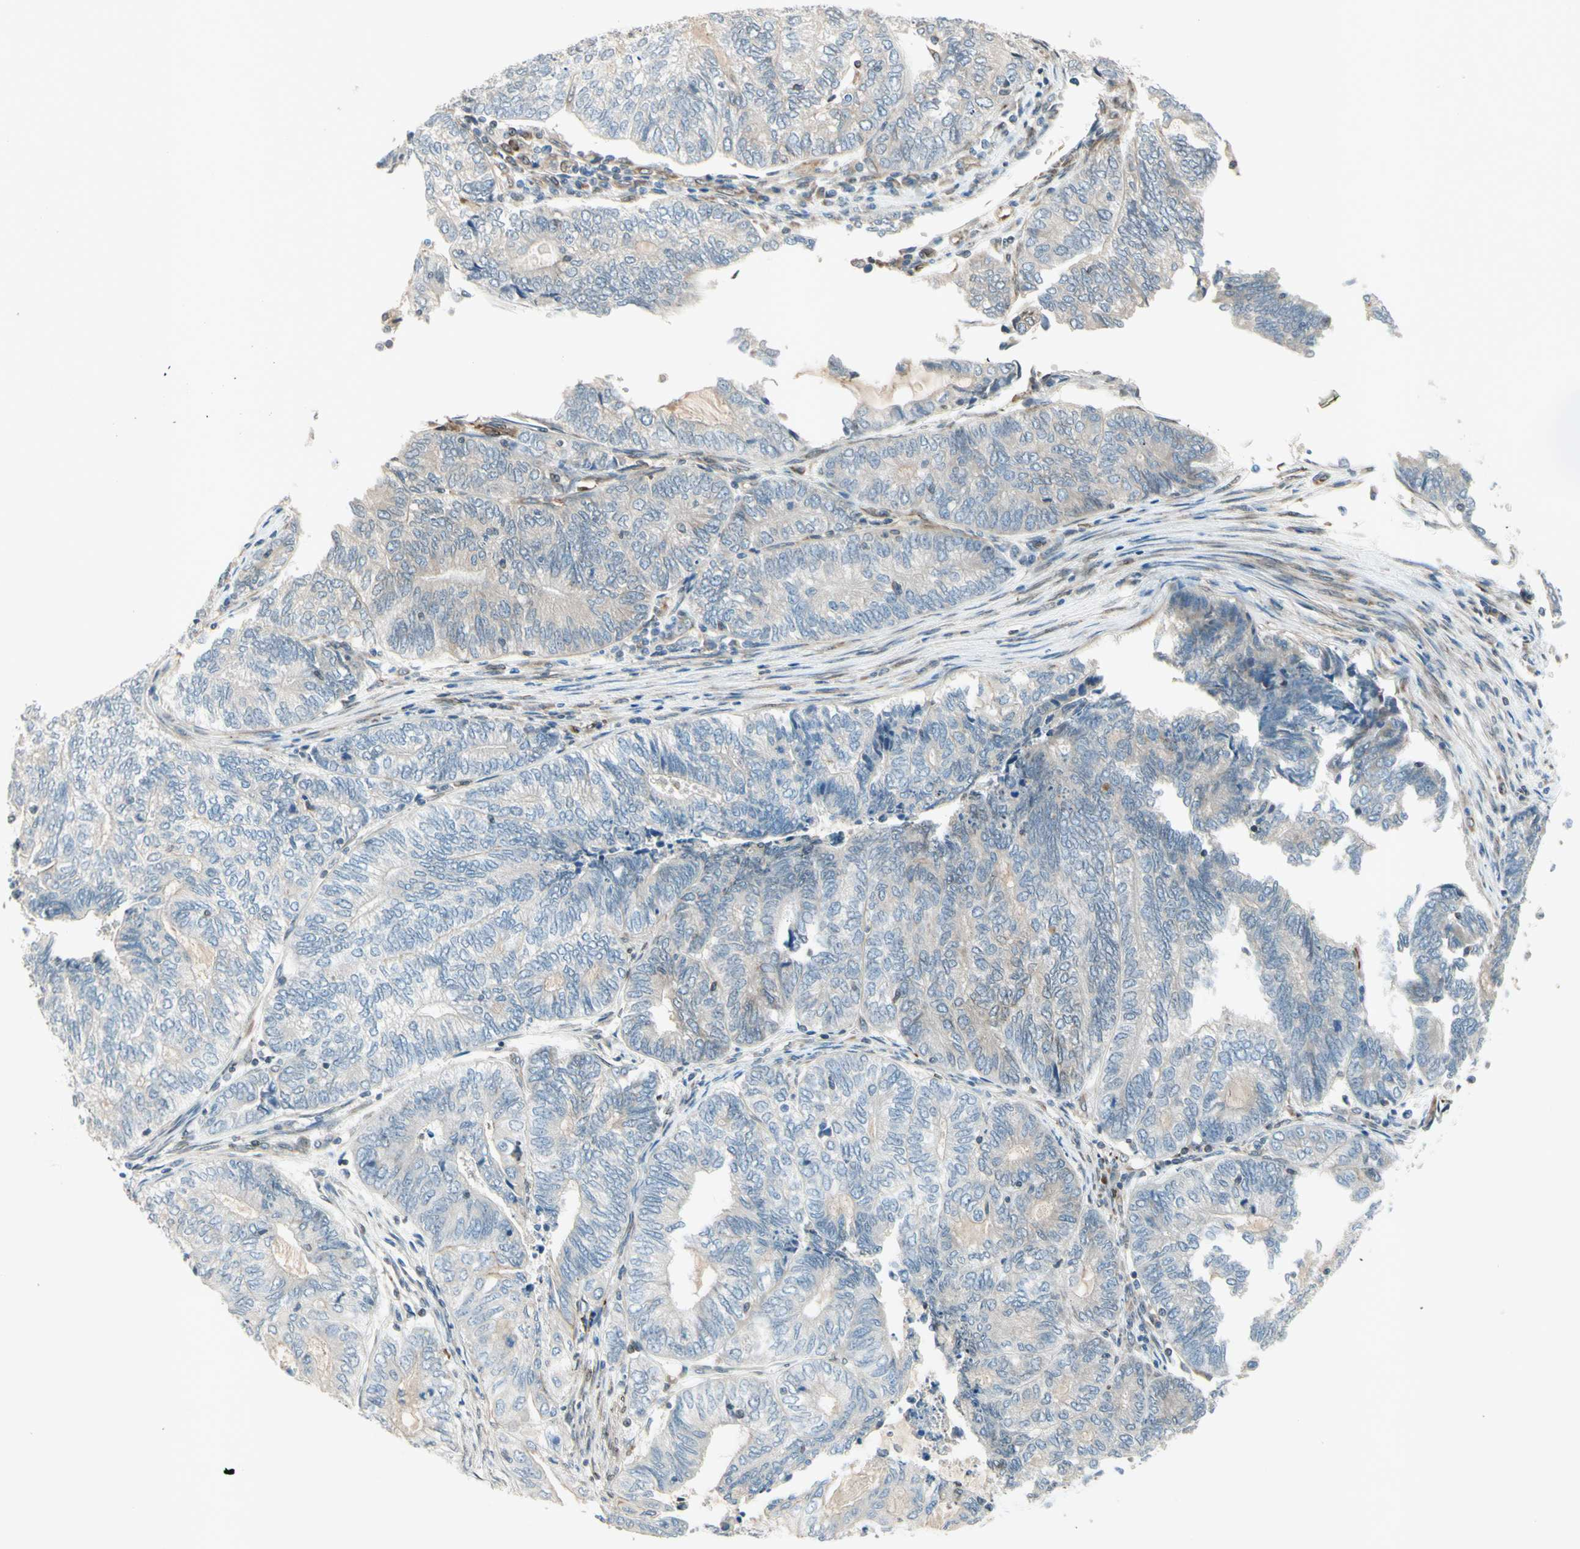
{"staining": {"intensity": "weak", "quantity": "25%-75%", "location": "cytoplasmic/membranous"}, "tissue": "endometrial cancer", "cell_type": "Tumor cells", "image_type": "cancer", "snomed": [{"axis": "morphology", "description": "Adenocarcinoma, NOS"}, {"axis": "topography", "description": "Uterus"}, {"axis": "topography", "description": "Endometrium"}], "caption": "Immunohistochemical staining of human endometrial cancer (adenocarcinoma) reveals weak cytoplasmic/membranous protein expression in approximately 25%-75% of tumor cells.", "gene": "TRAF2", "patient": {"sex": "female", "age": 70}}